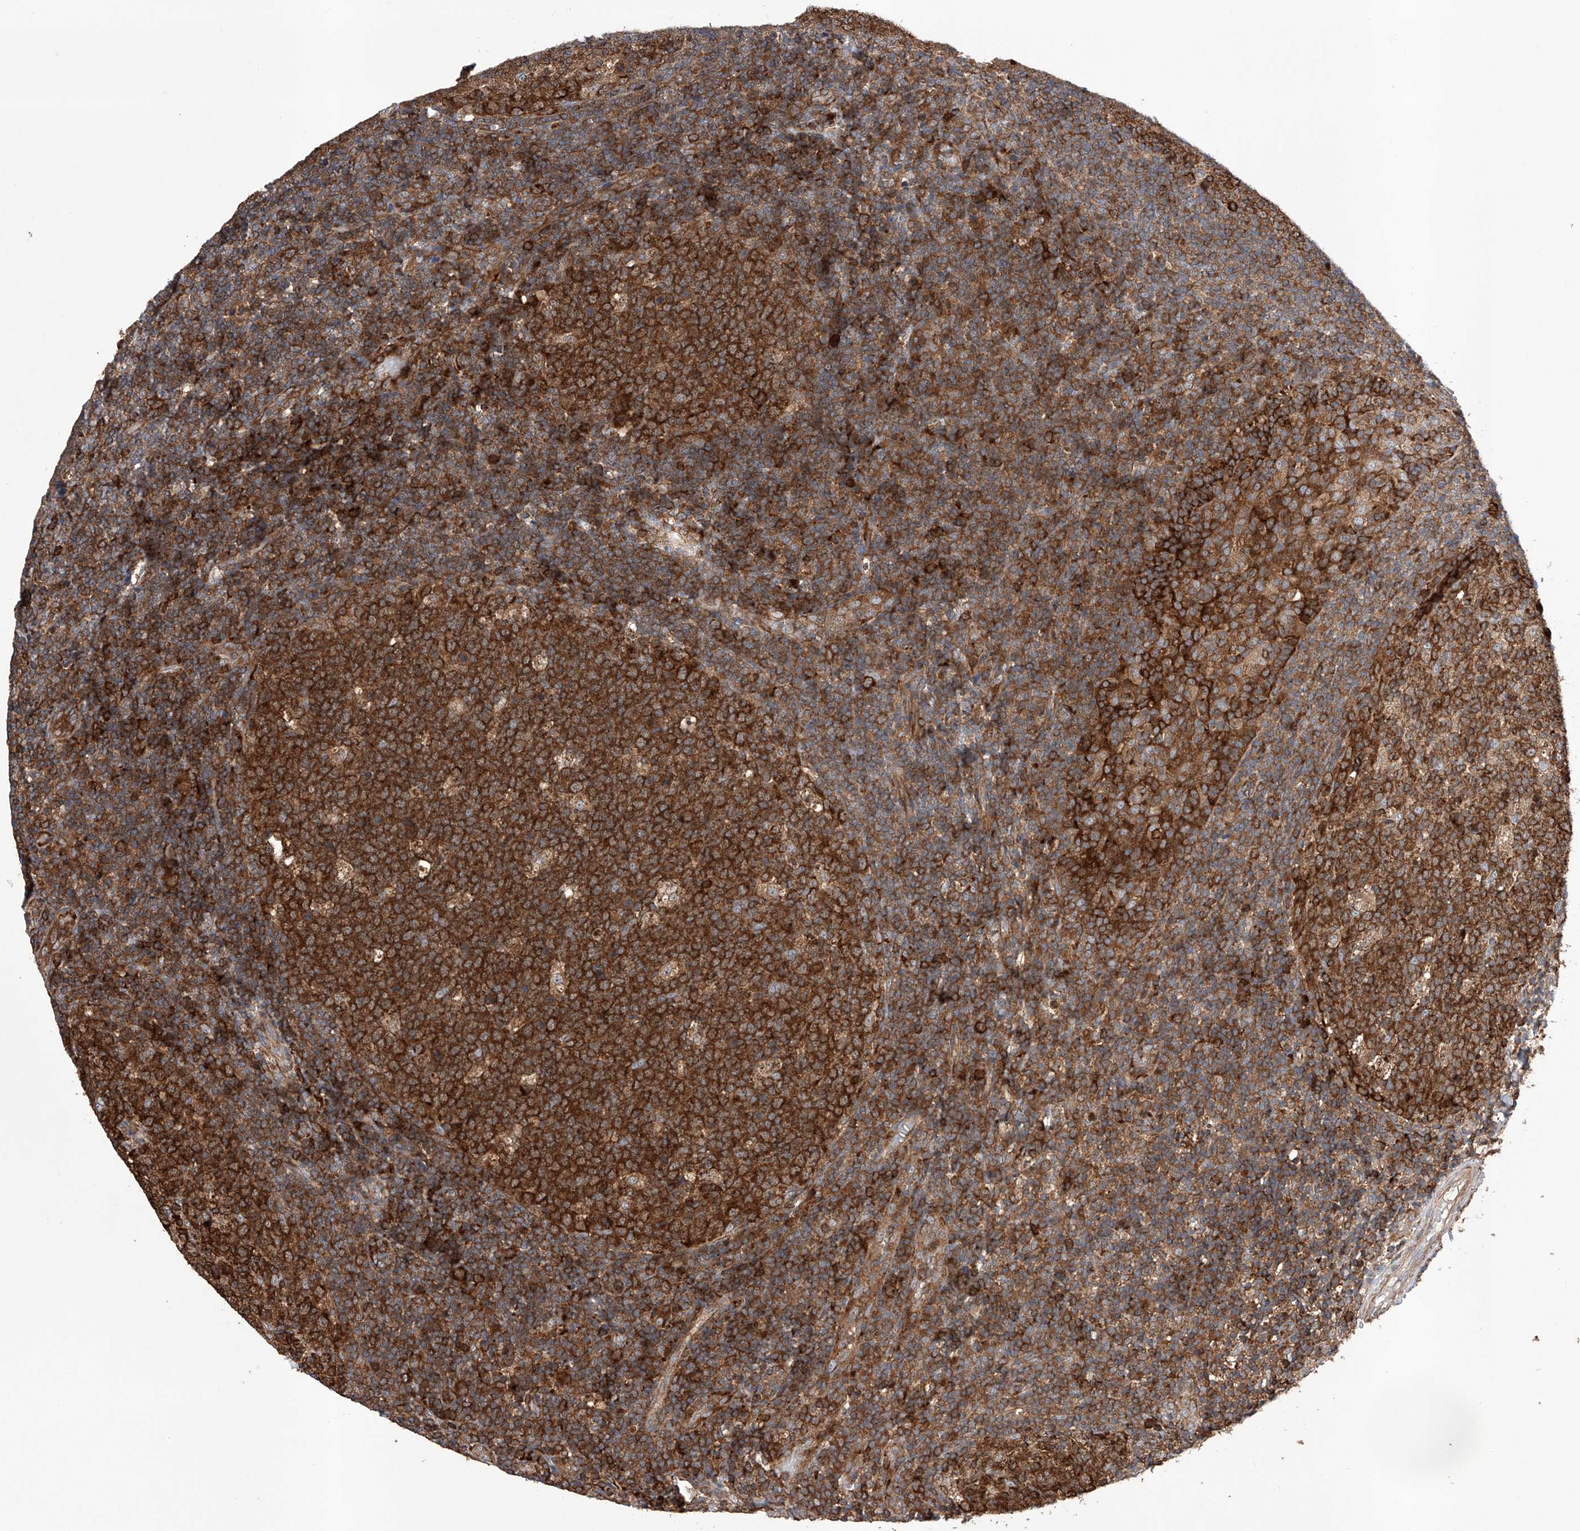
{"staining": {"intensity": "strong", "quantity": ">75%", "location": "cytoplasmic/membranous"}, "tissue": "tonsil", "cell_type": "Germinal center cells", "image_type": "normal", "snomed": [{"axis": "morphology", "description": "Normal tissue, NOS"}, {"axis": "topography", "description": "Tonsil"}], "caption": "Tonsil stained for a protein demonstrates strong cytoplasmic/membranous positivity in germinal center cells. (IHC, brightfield microscopy, high magnification).", "gene": "TIMM23", "patient": {"sex": "female", "age": 19}}